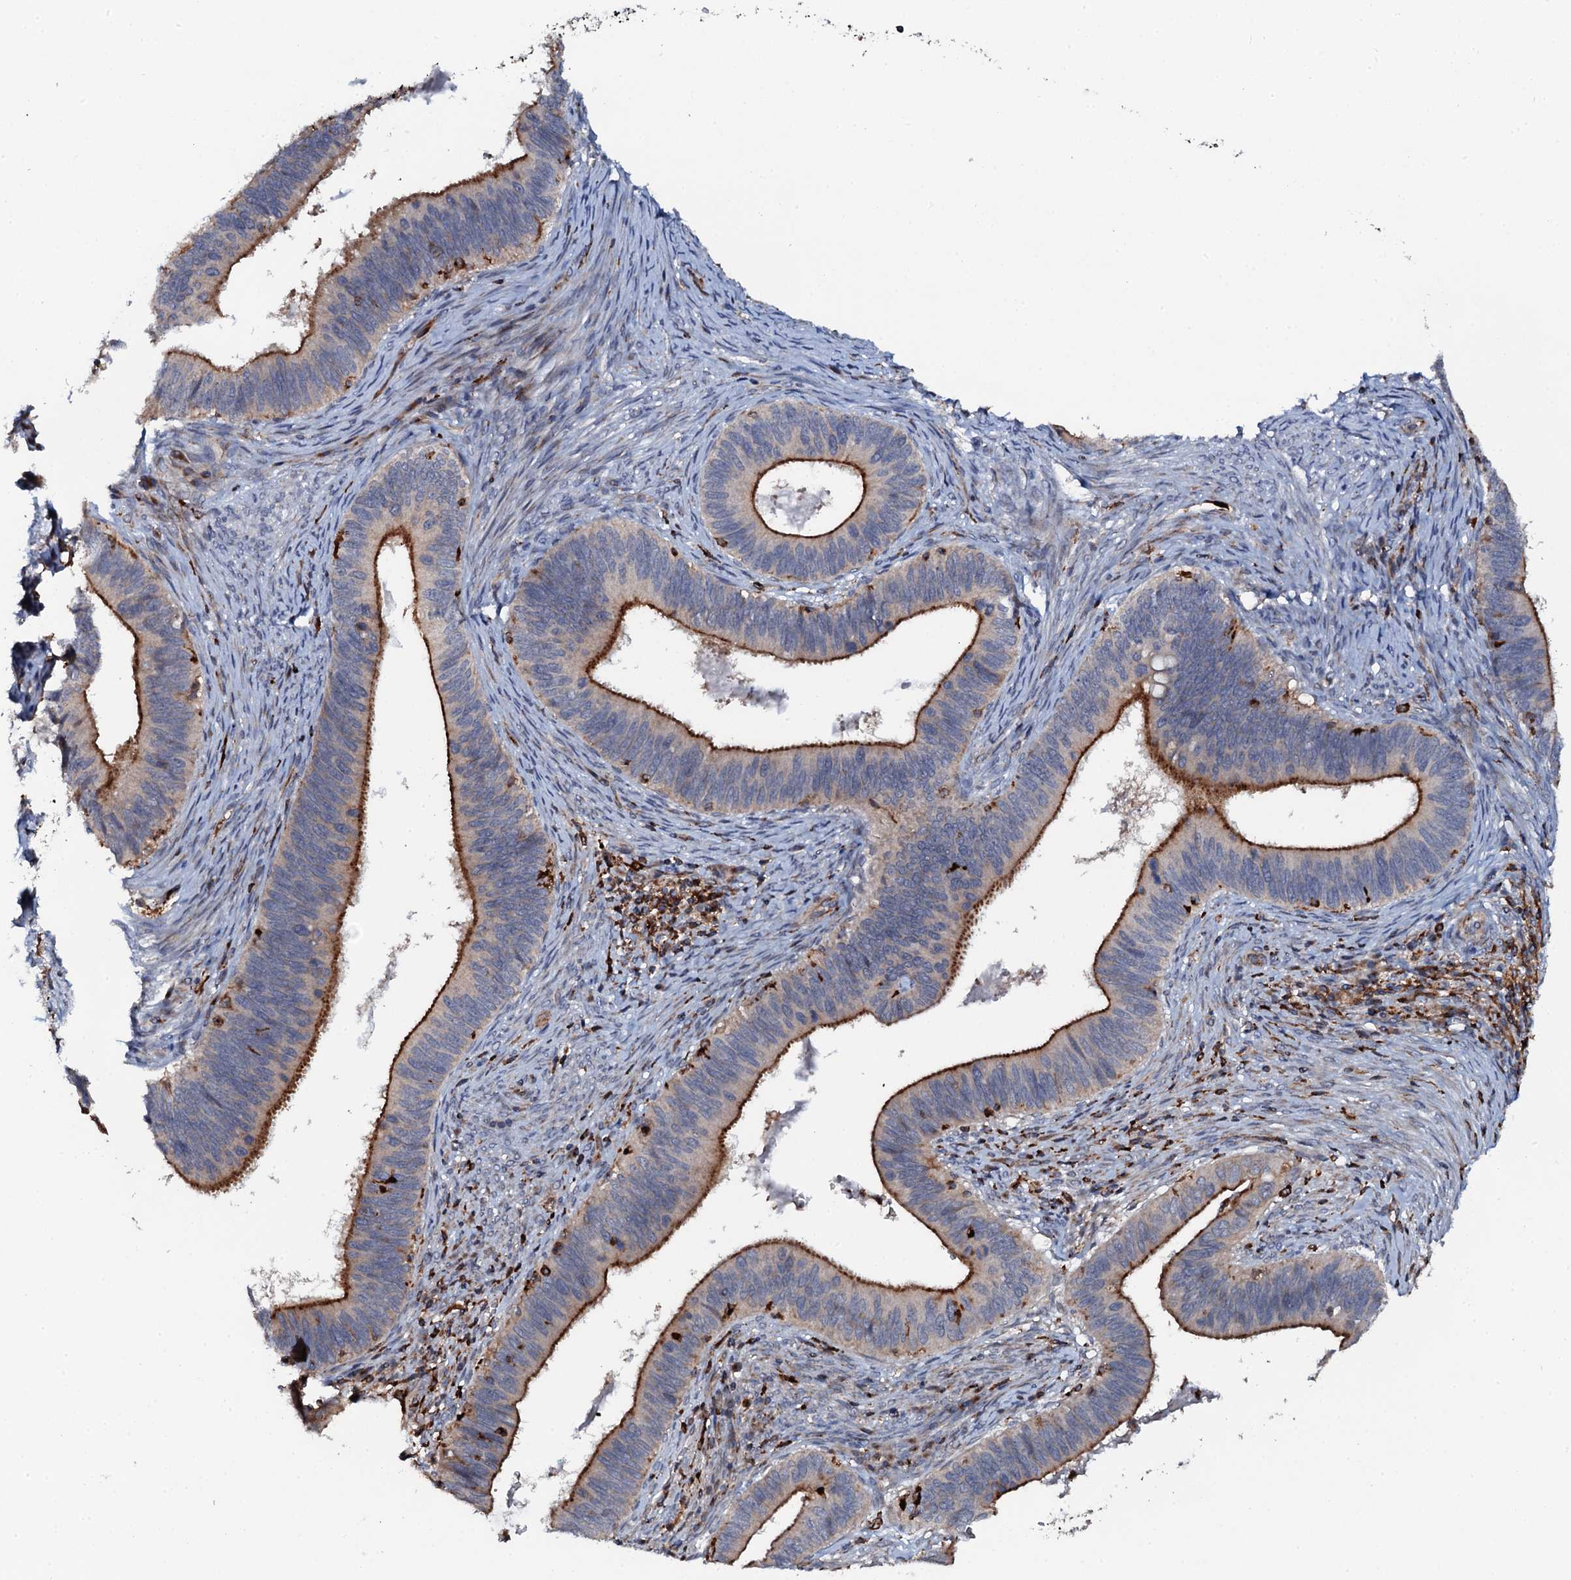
{"staining": {"intensity": "strong", "quantity": "25%-75%", "location": "cytoplasmic/membranous"}, "tissue": "cervical cancer", "cell_type": "Tumor cells", "image_type": "cancer", "snomed": [{"axis": "morphology", "description": "Adenocarcinoma, NOS"}, {"axis": "topography", "description": "Cervix"}], "caption": "Human cervical adenocarcinoma stained with a brown dye shows strong cytoplasmic/membranous positive expression in about 25%-75% of tumor cells.", "gene": "VAMP8", "patient": {"sex": "female", "age": 42}}